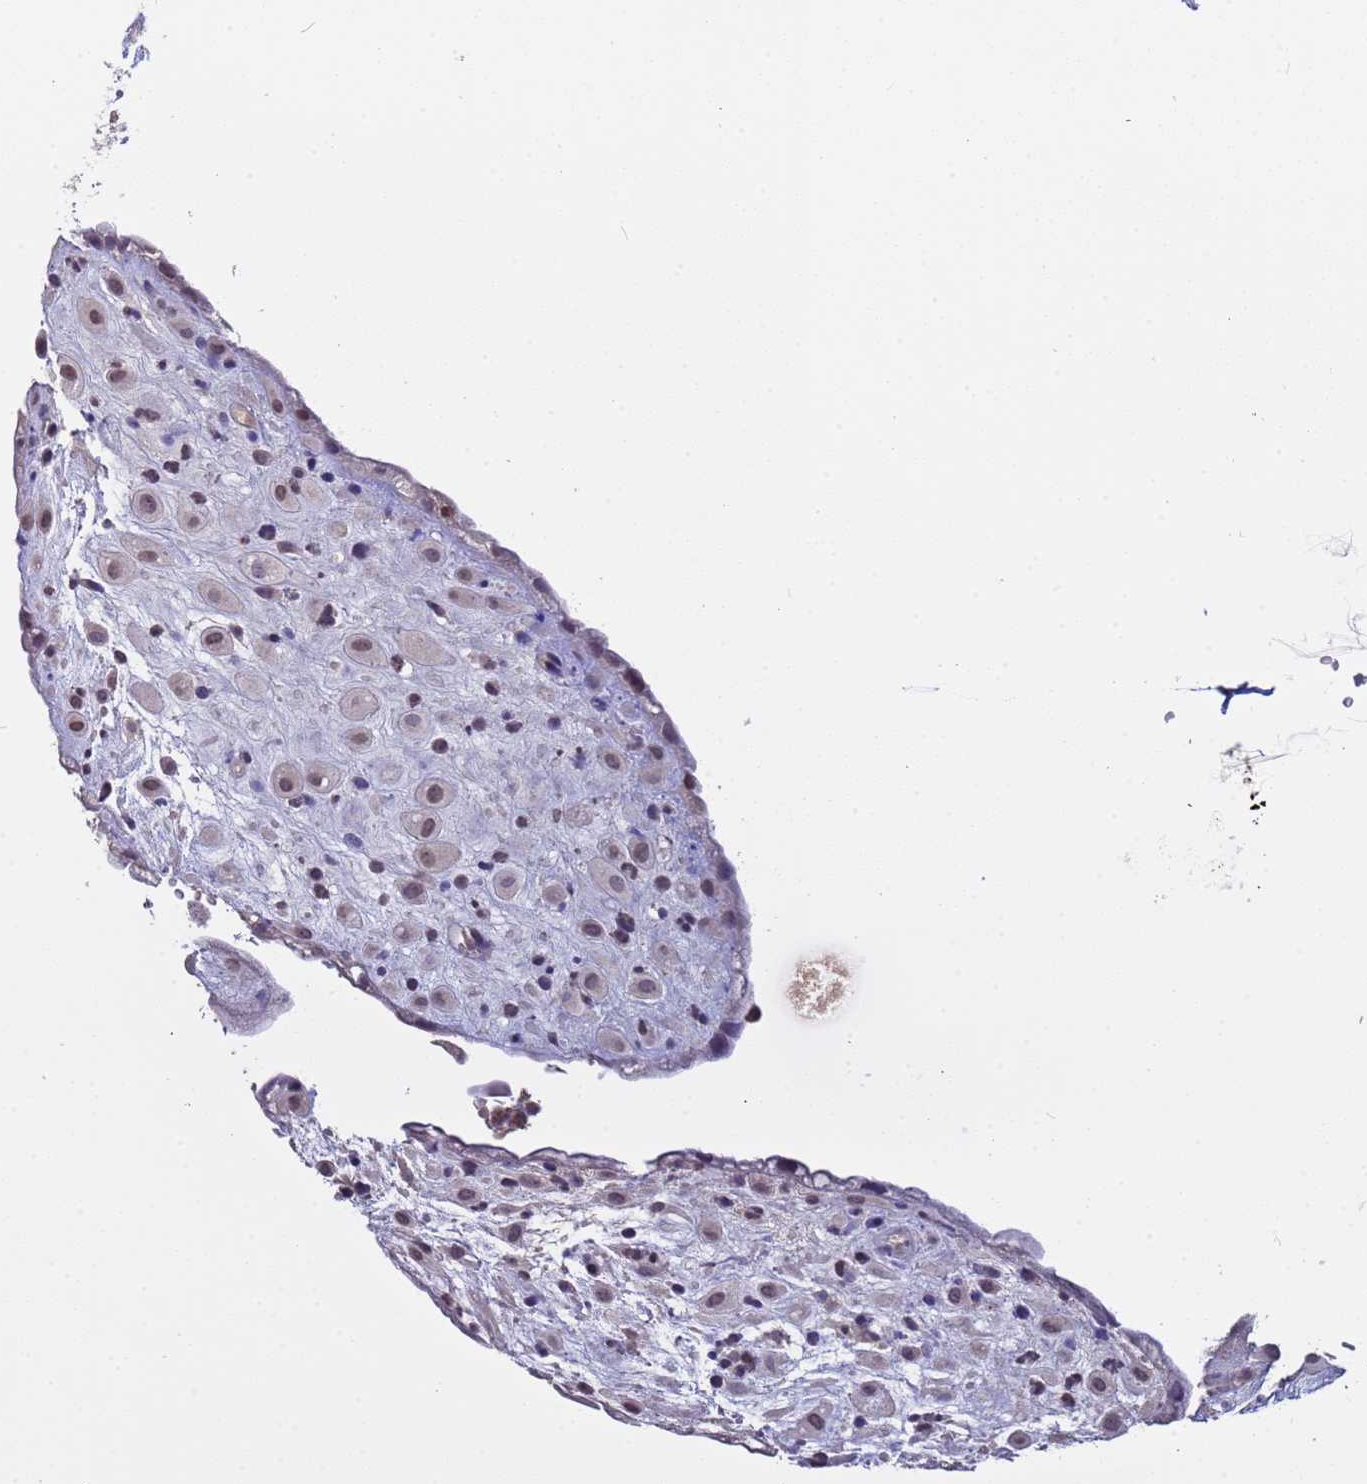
{"staining": {"intensity": "weak", "quantity": "25%-75%", "location": "nuclear"}, "tissue": "placenta", "cell_type": "Decidual cells", "image_type": "normal", "snomed": [{"axis": "morphology", "description": "Normal tissue, NOS"}, {"axis": "topography", "description": "Placenta"}], "caption": "Immunohistochemistry (IHC) photomicrograph of benign placenta: human placenta stained using immunohistochemistry (IHC) displays low levels of weak protein expression localized specifically in the nuclear of decidual cells, appearing as a nuclear brown color.", "gene": "ZNF248", "patient": {"sex": "female", "age": 35}}